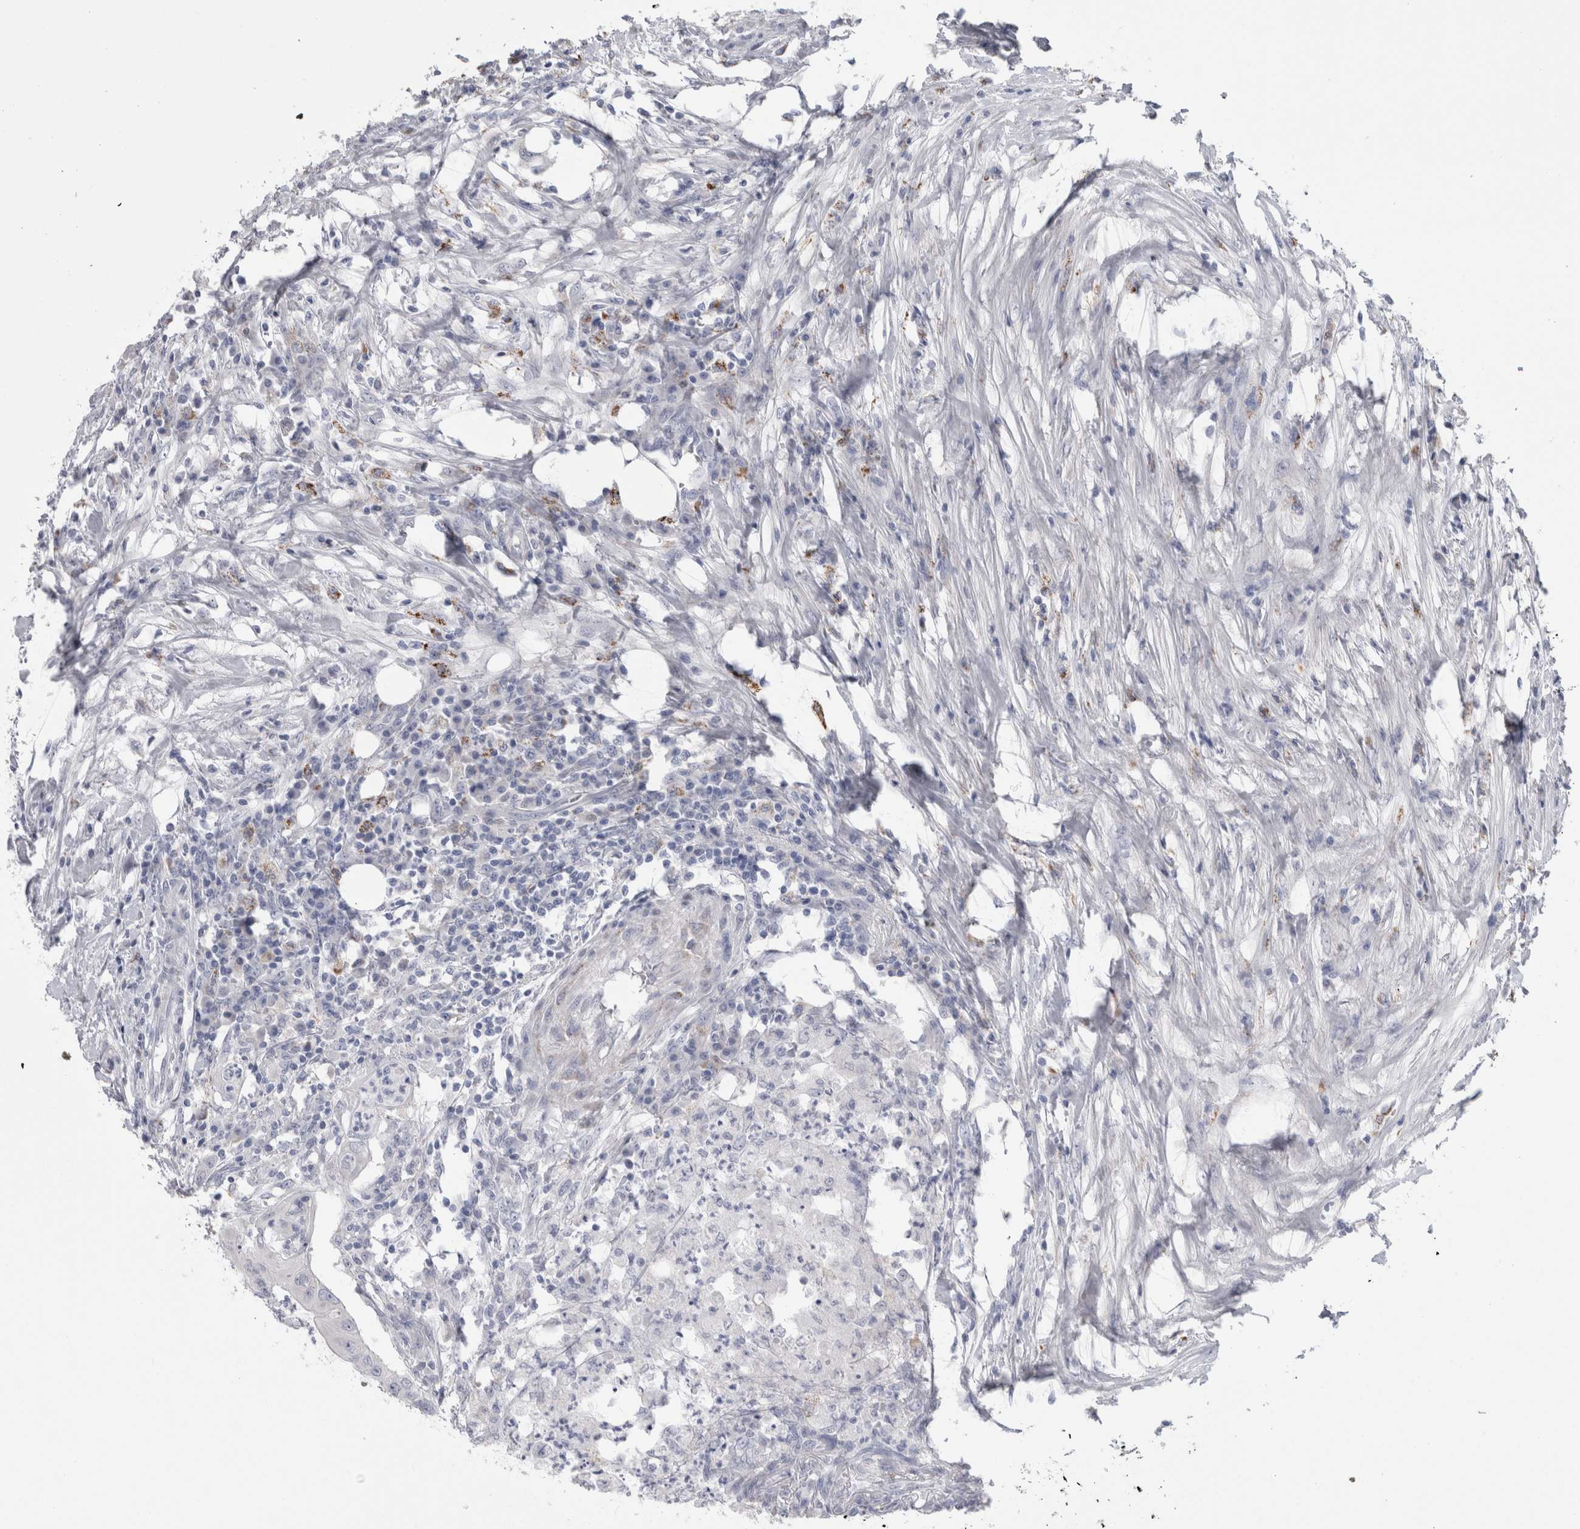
{"staining": {"intensity": "negative", "quantity": "none", "location": "none"}, "tissue": "colorectal cancer", "cell_type": "Tumor cells", "image_type": "cancer", "snomed": [{"axis": "morphology", "description": "Adenocarcinoma, NOS"}, {"axis": "topography", "description": "Colon"}], "caption": "Immunohistochemistry (IHC) of colorectal adenocarcinoma displays no positivity in tumor cells.", "gene": "GATM", "patient": {"sex": "male", "age": 71}}